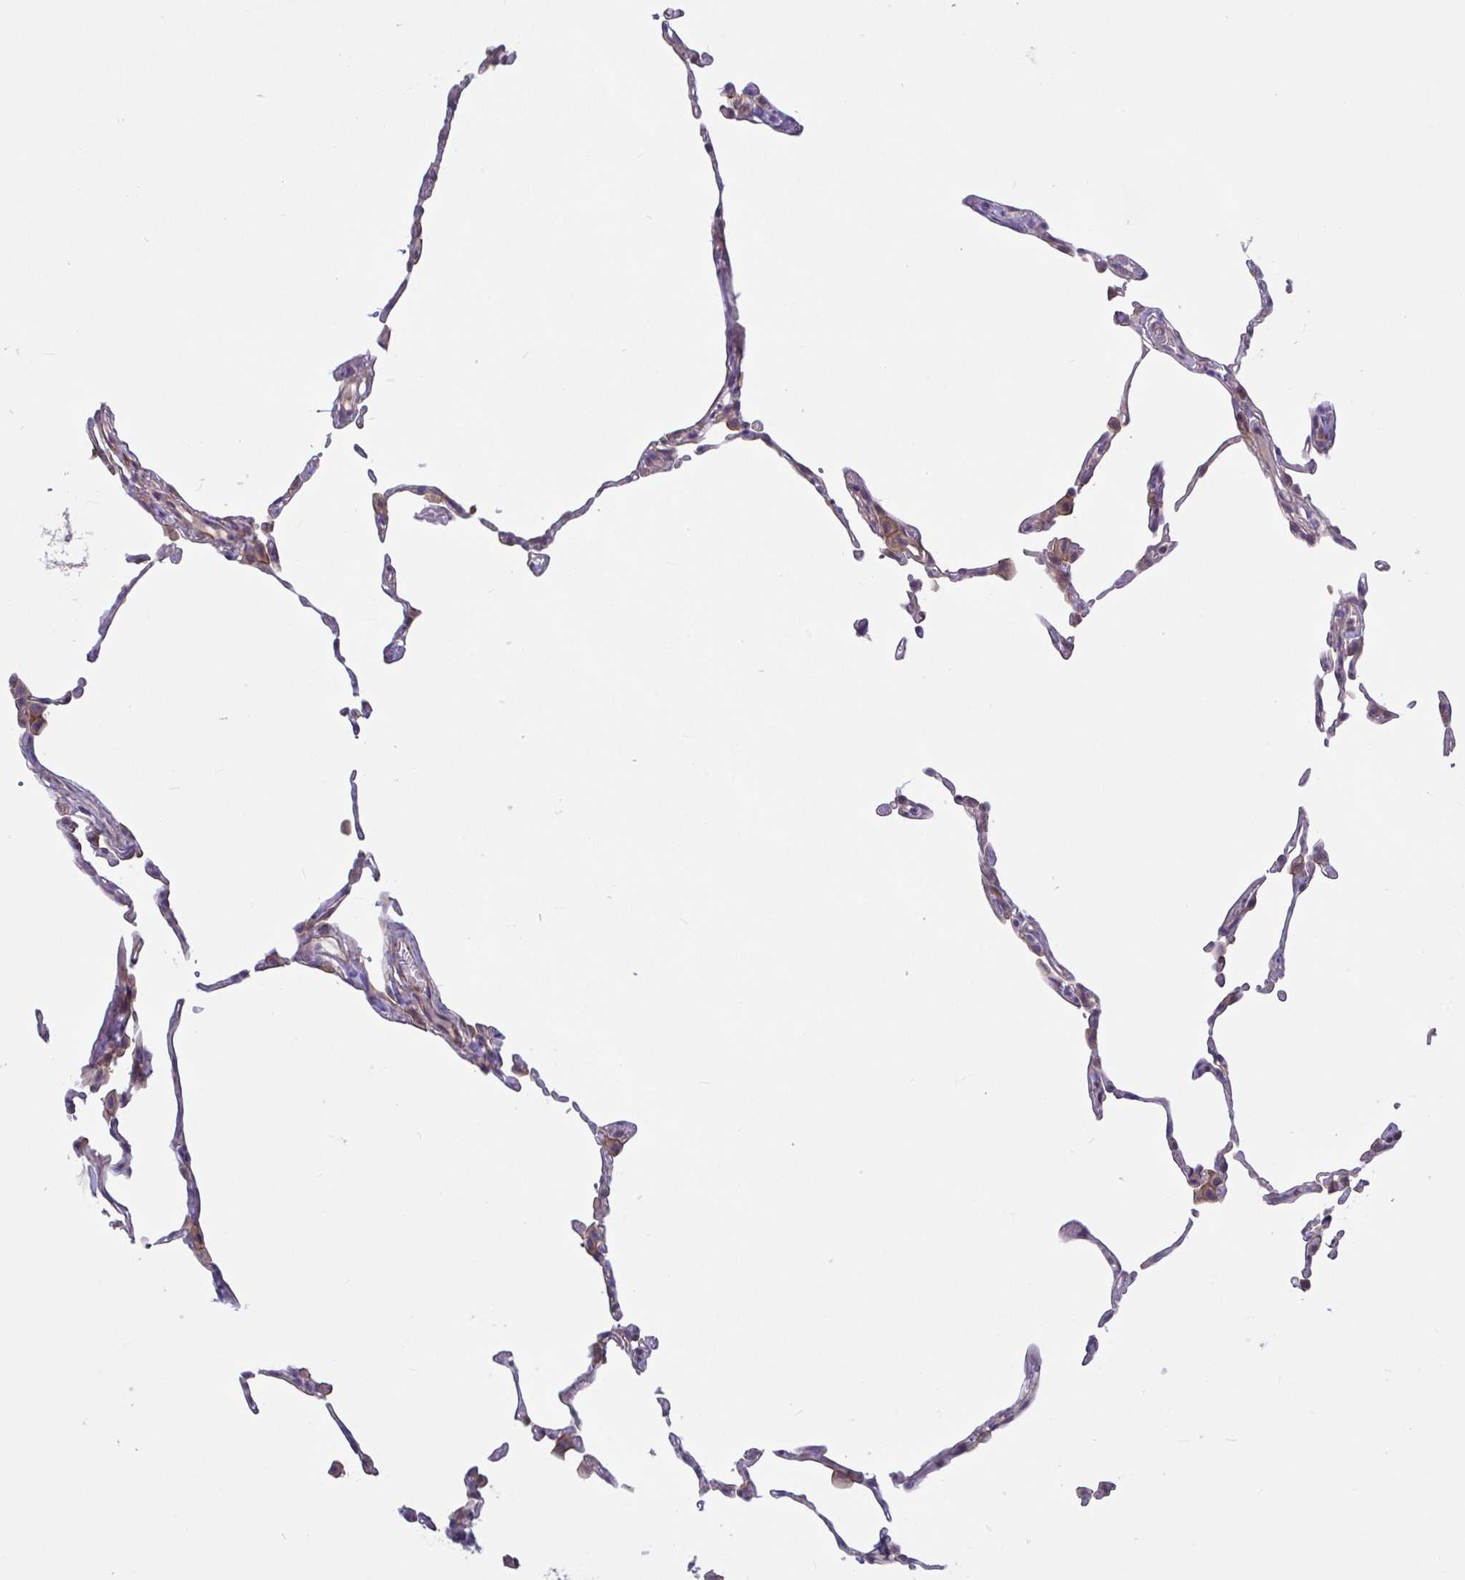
{"staining": {"intensity": "negative", "quantity": "none", "location": "none"}, "tissue": "lung", "cell_type": "Alveolar cells", "image_type": "normal", "snomed": [{"axis": "morphology", "description": "Normal tissue, NOS"}, {"axis": "topography", "description": "Lung"}], "caption": "Immunohistochemical staining of normal lung exhibits no significant staining in alveolar cells. (DAB immunohistochemistry (IHC), high magnification).", "gene": "TANK", "patient": {"sex": "female", "age": 57}}